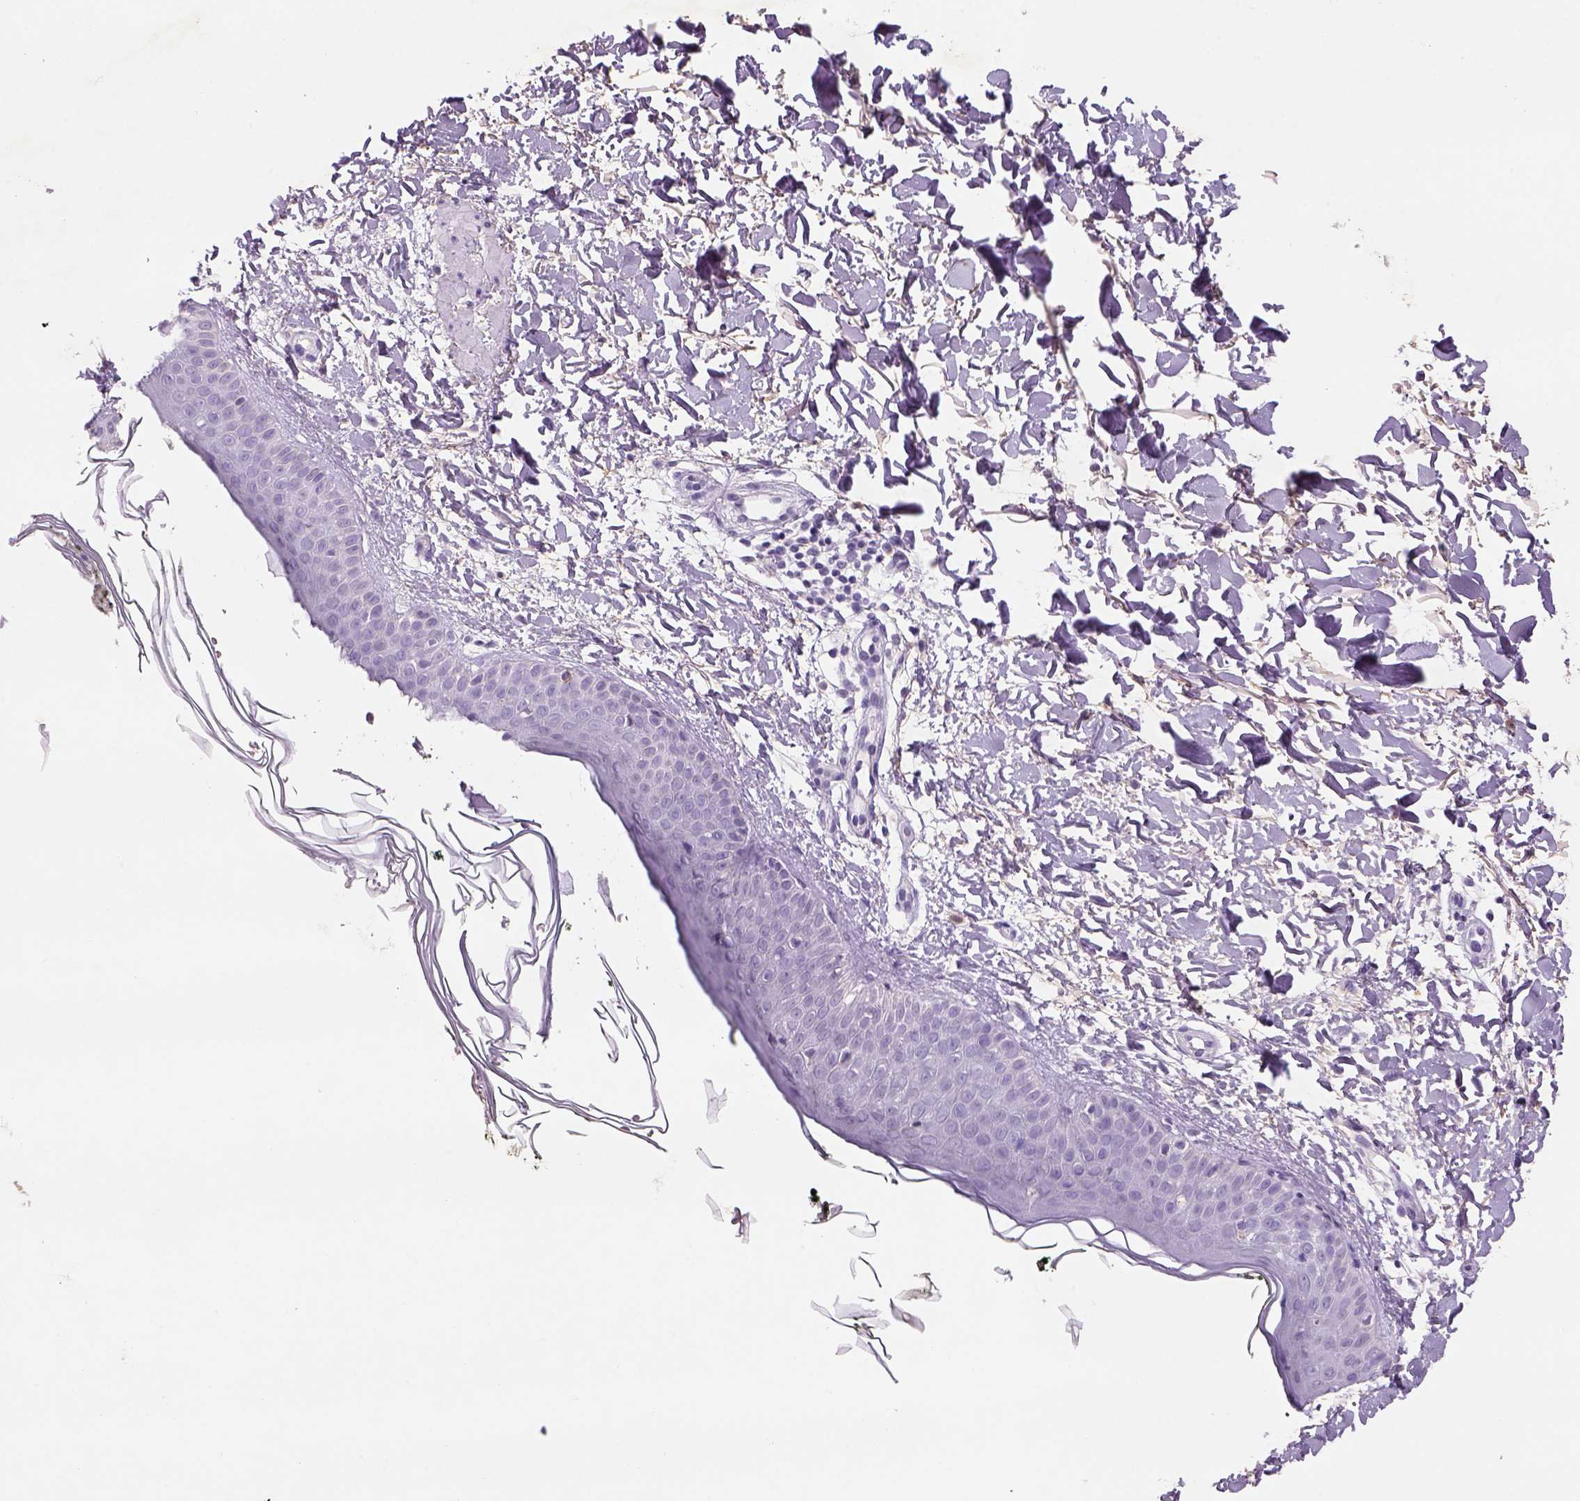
{"staining": {"intensity": "negative", "quantity": "none", "location": "none"}, "tissue": "skin", "cell_type": "Fibroblasts", "image_type": "normal", "snomed": [{"axis": "morphology", "description": "Normal tissue, NOS"}, {"axis": "topography", "description": "Skin"}], "caption": "The image reveals no staining of fibroblasts in unremarkable skin. (IHC, brightfield microscopy, high magnification).", "gene": "NAALAD2", "patient": {"sex": "female", "age": 62}}